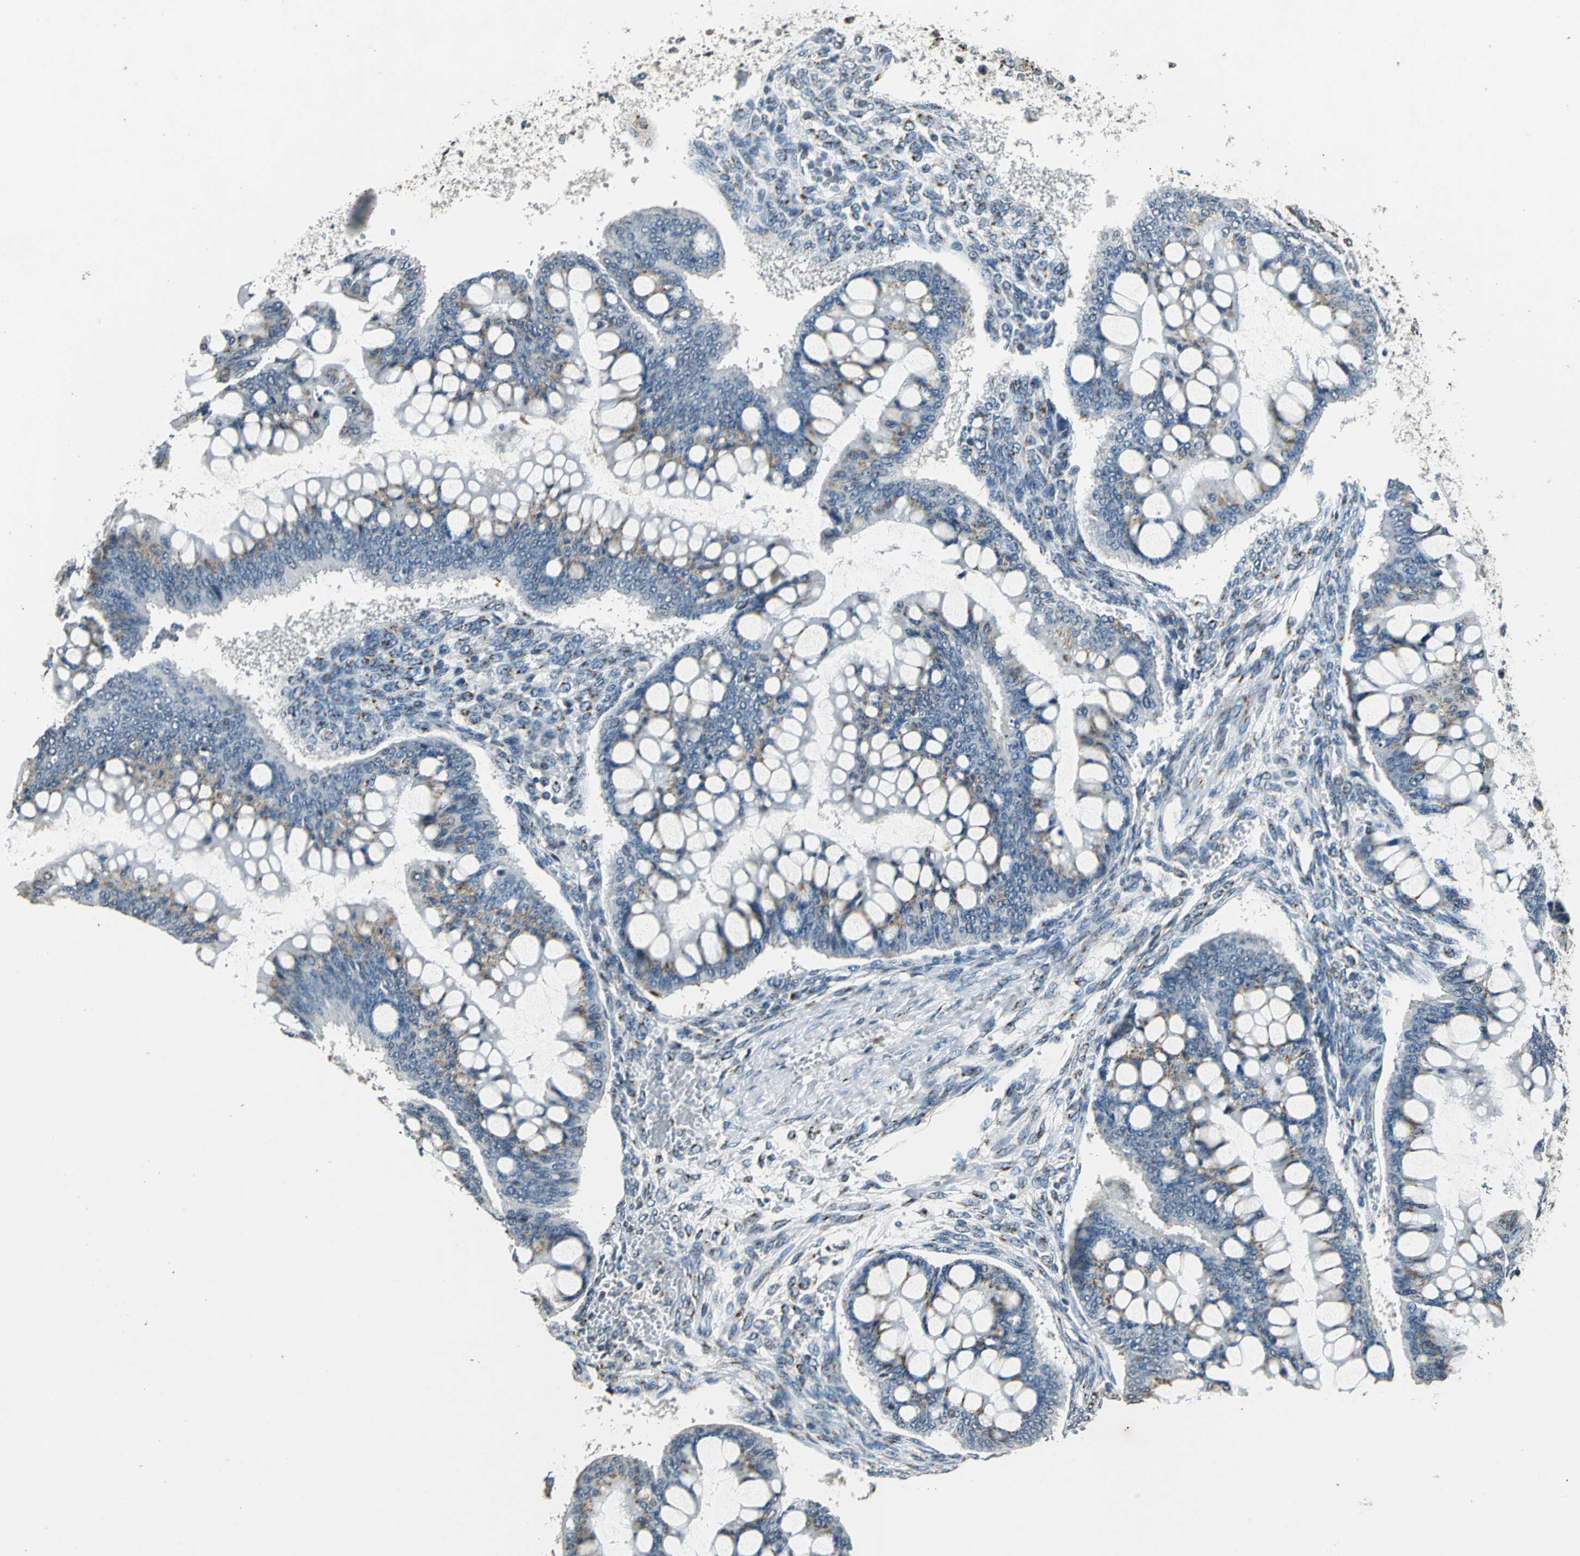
{"staining": {"intensity": "weak", "quantity": "25%-75%", "location": "cytoplasmic/membranous"}, "tissue": "ovarian cancer", "cell_type": "Tumor cells", "image_type": "cancer", "snomed": [{"axis": "morphology", "description": "Cystadenocarcinoma, mucinous, NOS"}, {"axis": "topography", "description": "Ovary"}], "caption": "Weak cytoplasmic/membranous protein expression is appreciated in about 25%-75% of tumor cells in ovarian mucinous cystadenocarcinoma.", "gene": "TMEM115", "patient": {"sex": "female", "age": 73}}